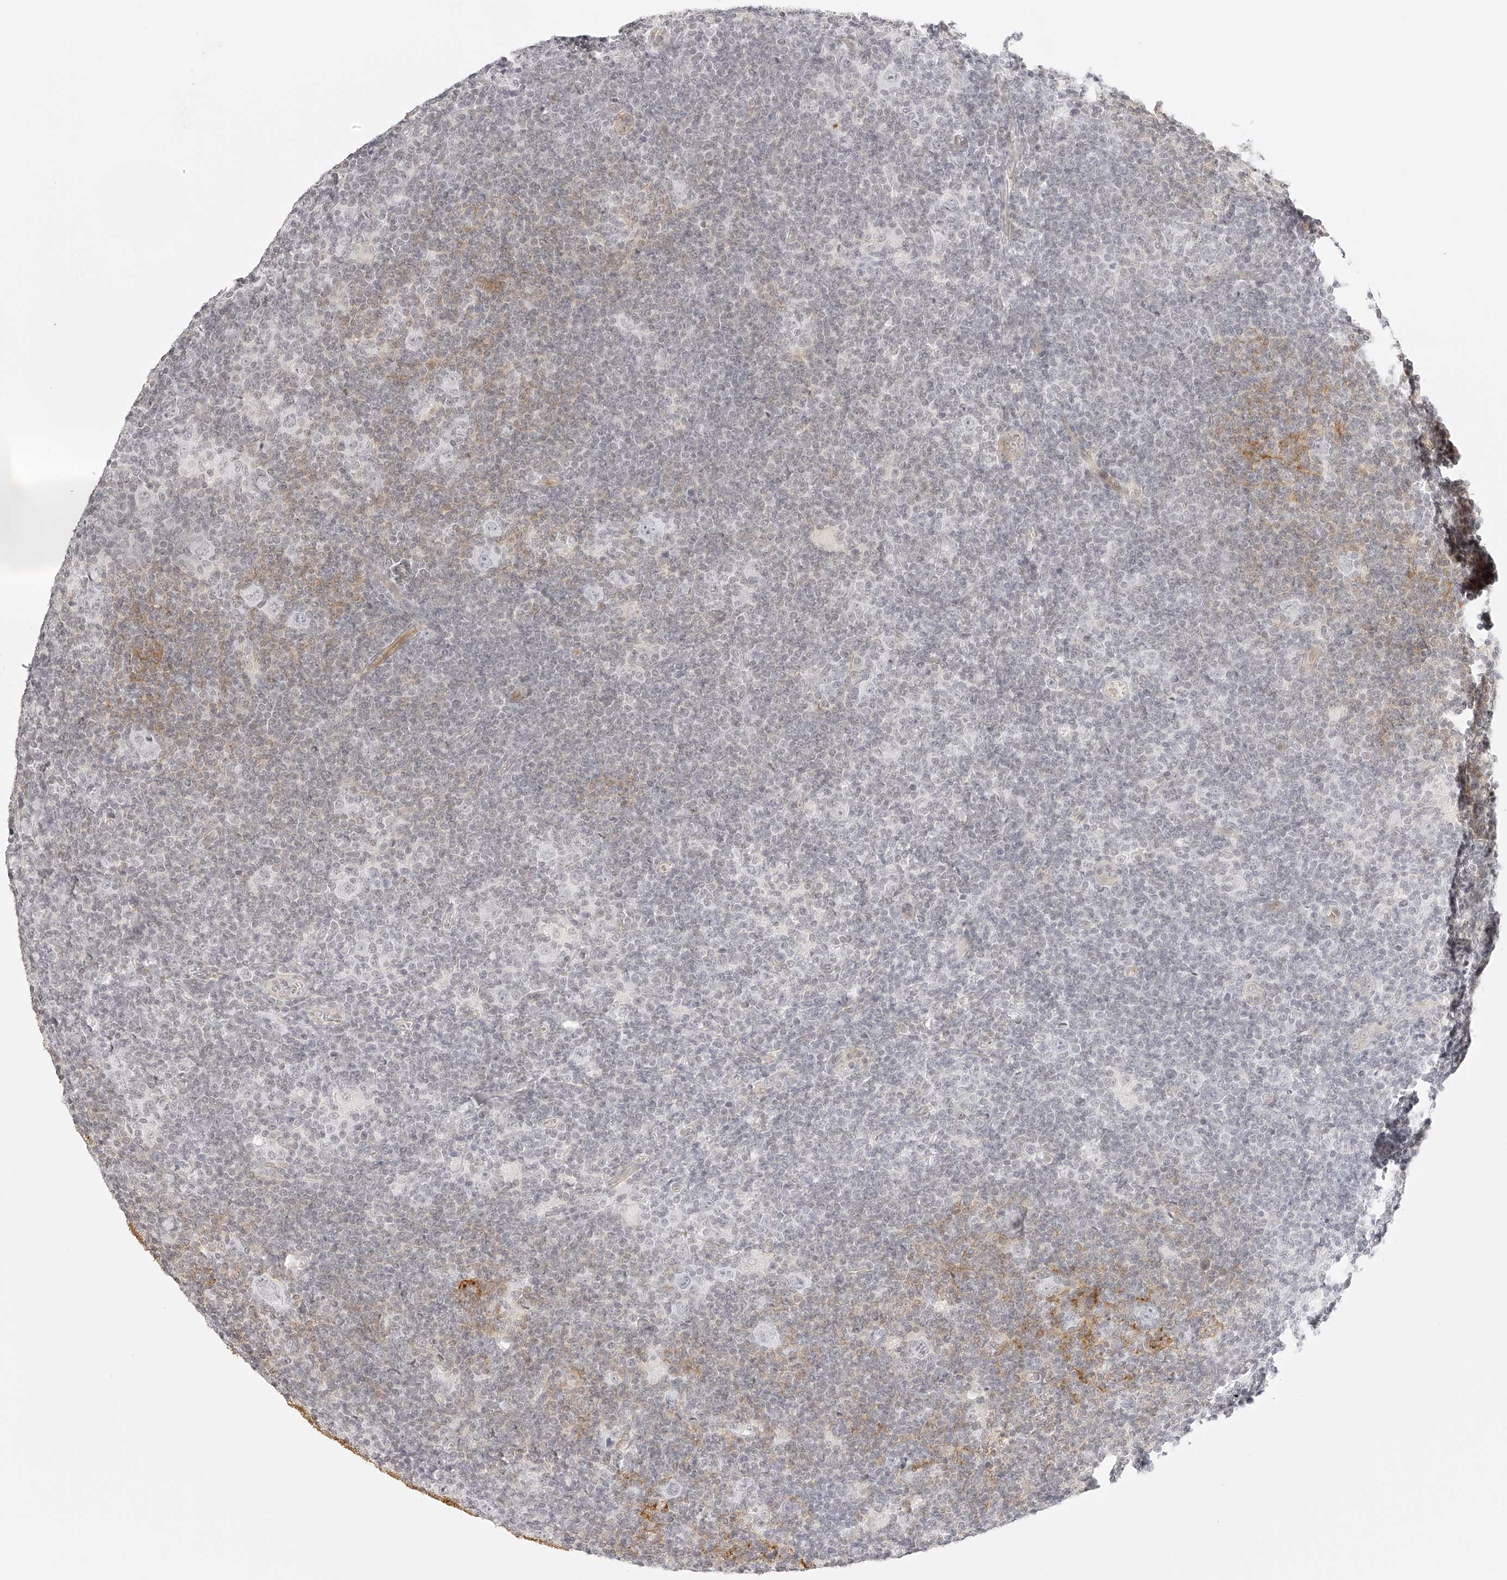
{"staining": {"intensity": "negative", "quantity": "none", "location": "none"}, "tissue": "lymphoma", "cell_type": "Tumor cells", "image_type": "cancer", "snomed": [{"axis": "morphology", "description": "Hodgkin's disease, NOS"}, {"axis": "topography", "description": "Lymph node"}], "caption": "Tumor cells show no significant expression in lymphoma. (DAB (3,3'-diaminobenzidine) immunohistochemistry with hematoxylin counter stain).", "gene": "ZFP69", "patient": {"sex": "female", "age": 57}}